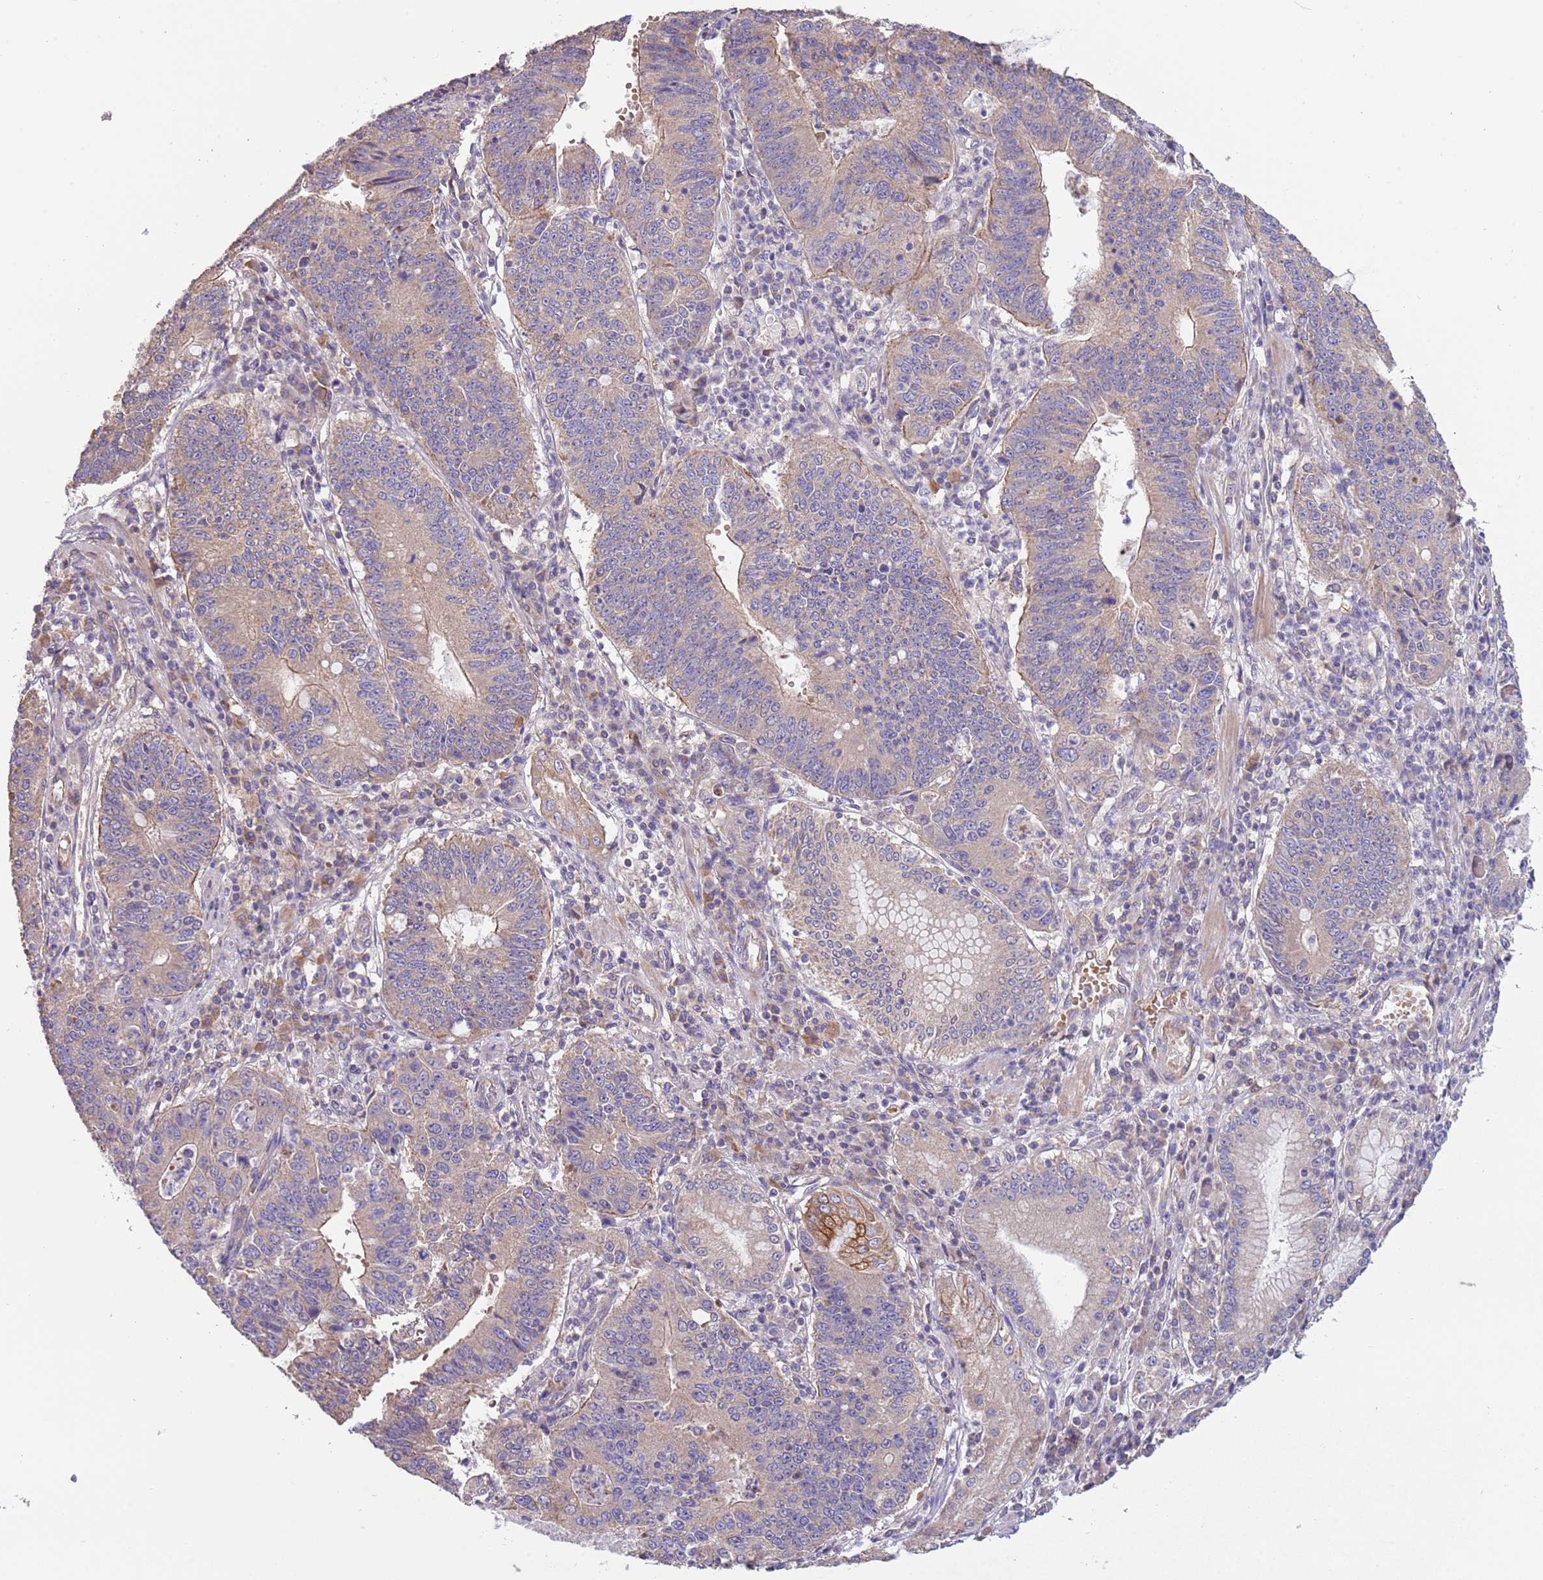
{"staining": {"intensity": "weak", "quantity": "25%-75%", "location": "cytoplasmic/membranous"}, "tissue": "stomach cancer", "cell_type": "Tumor cells", "image_type": "cancer", "snomed": [{"axis": "morphology", "description": "Adenocarcinoma, NOS"}, {"axis": "topography", "description": "Stomach"}], "caption": "Stomach cancer (adenocarcinoma) was stained to show a protein in brown. There is low levels of weak cytoplasmic/membranous positivity in approximately 25%-75% of tumor cells.", "gene": "TRMO", "patient": {"sex": "male", "age": 59}}